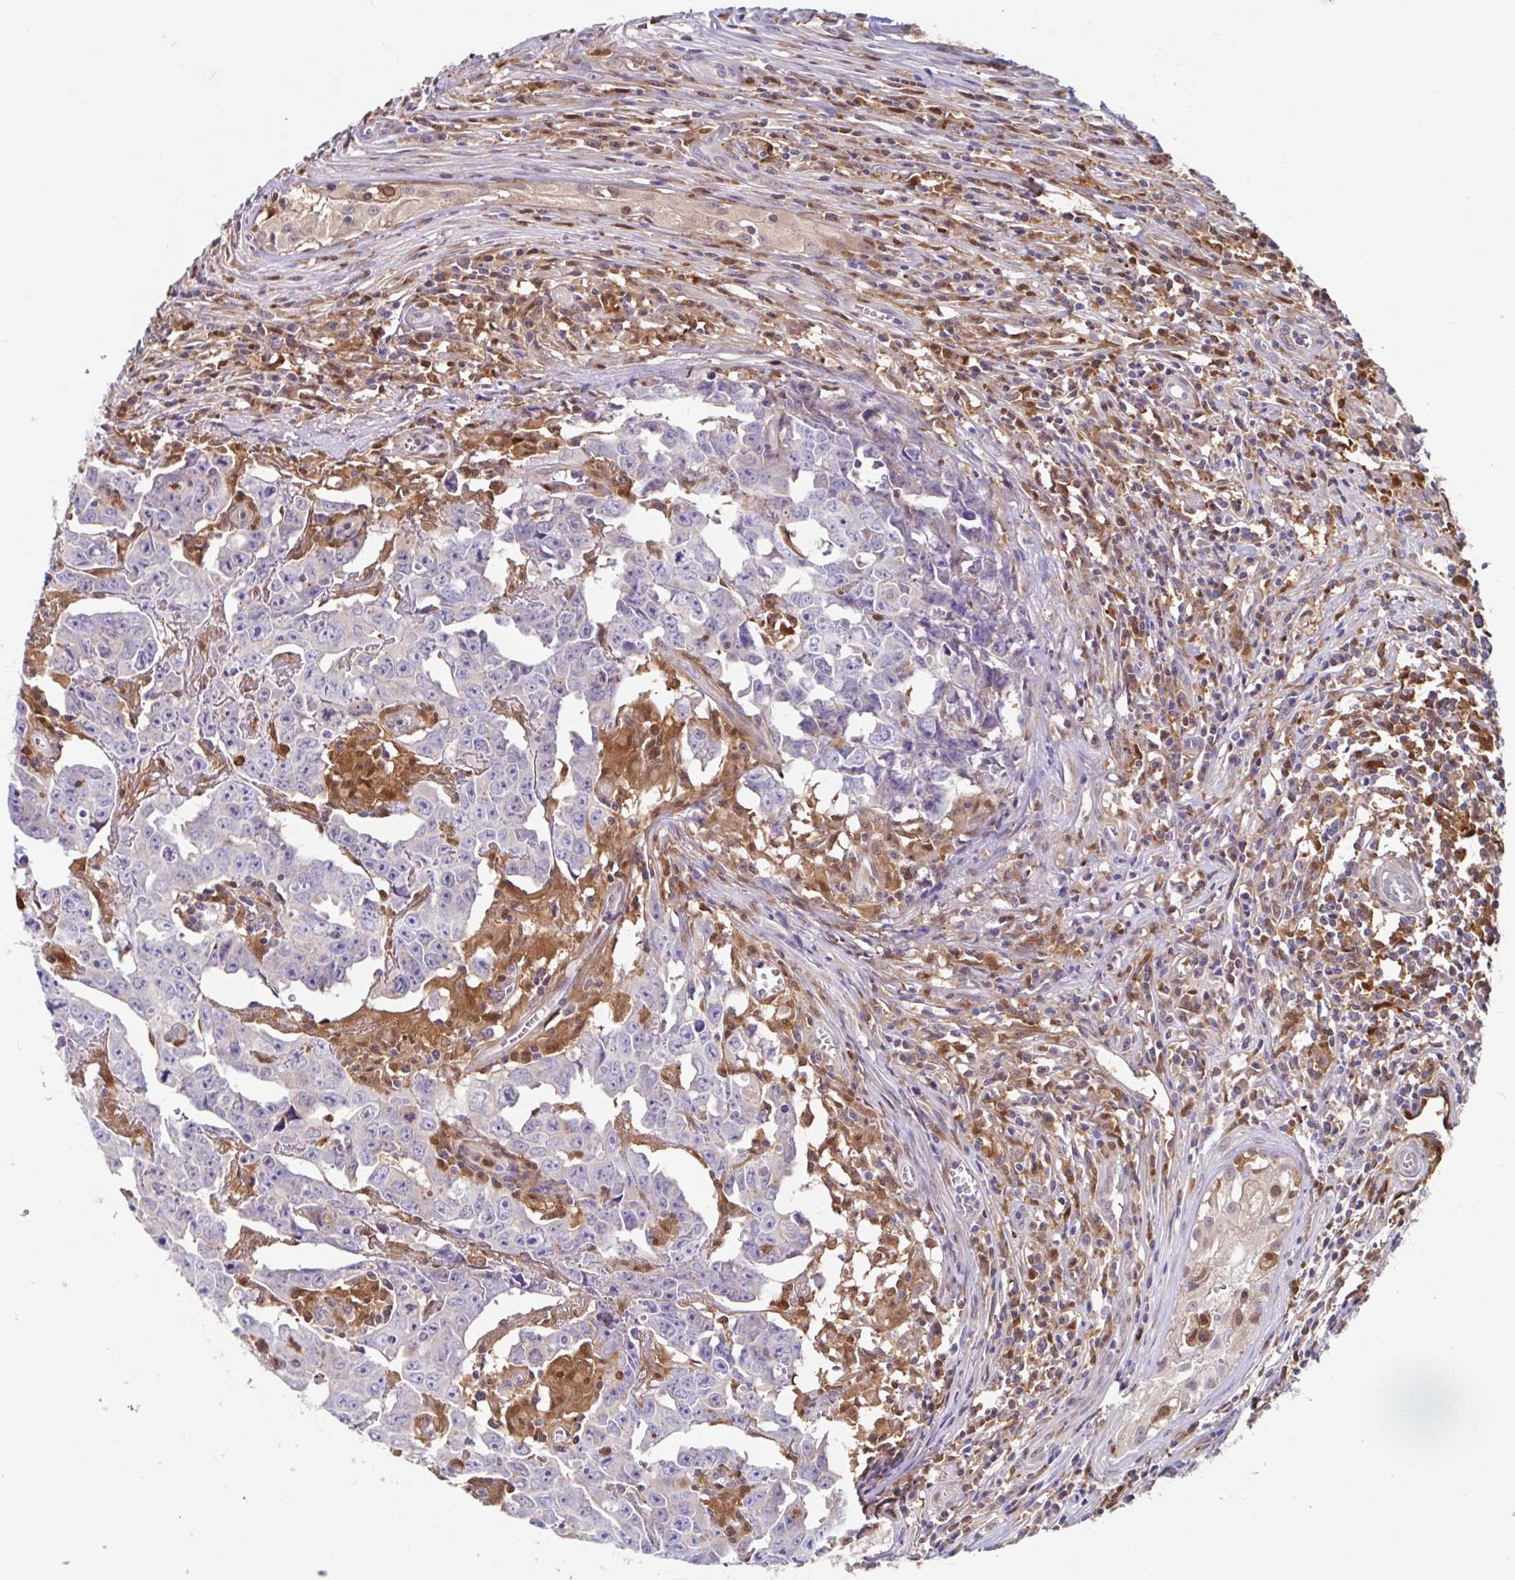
{"staining": {"intensity": "negative", "quantity": "none", "location": "none"}, "tissue": "testis cancer", "cell_type": "Tumor cells", "image_type": "cancer", "snomed": [{"axis": "morphology", "description": "Carcinoma, Embryonal, NOS"}, {"axis": "topography", "description": "Testis"}], "caption": "DAB immunohistochemical staining of human testis cancer reveals no significant expression in tumor cells.", "gene": "BLVRA", "patient": {"sex": "male", "age": 22}}